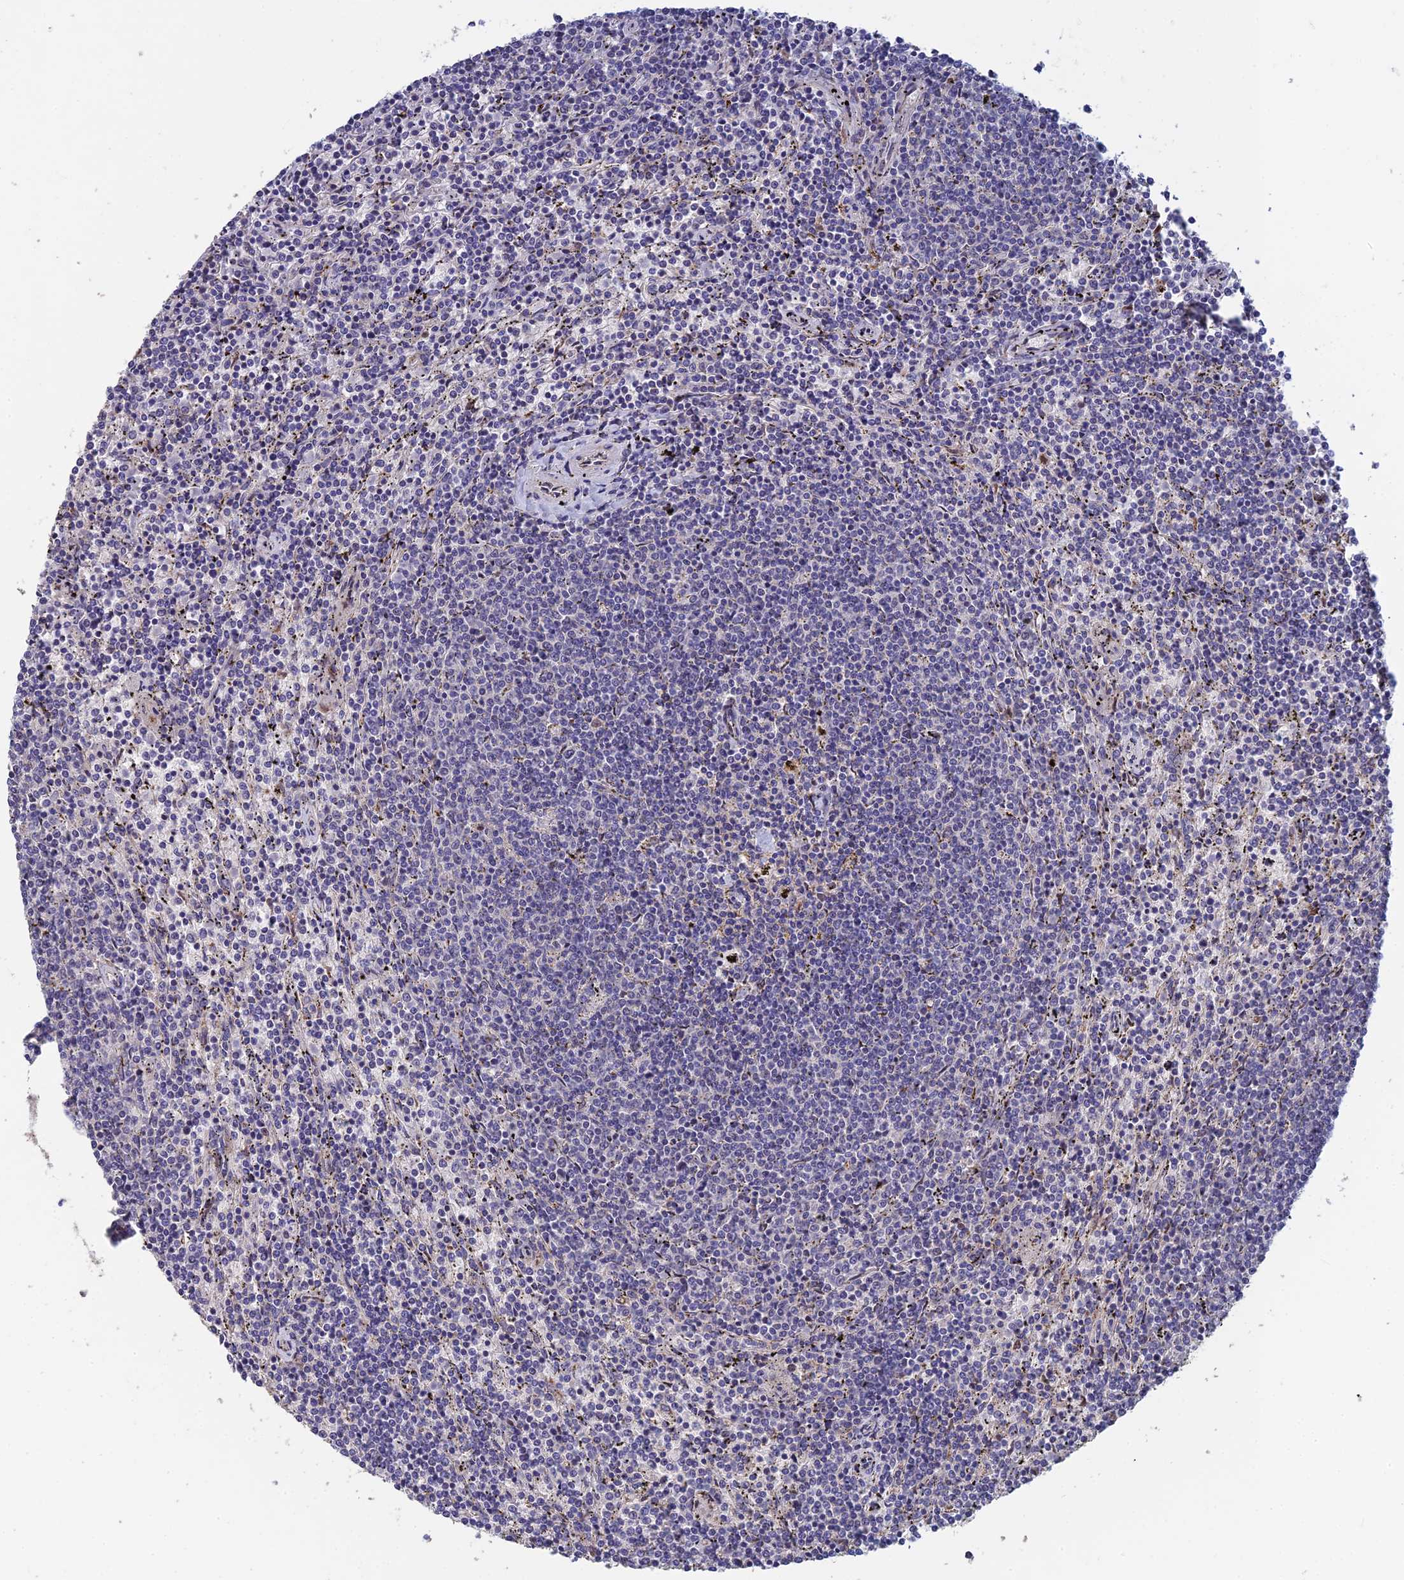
{"staining": {"intensity": "negative", "quantity": "none", "location": "none"}, "tissue": "lymphoma", "cell_type": "Tumor cells", "image_type": "cancer", "snomed": [{"axis": "morphology", "description": "Malignant lymphoma, non-Hodgkin's type, Low grade"}, {"axis": "topography", "description": "Spleen"}], "caption": "Low-grade malignant lymphoma, non-Hodgkin's type stained for a protein using IHC demonstrates no staining tumor cells.", "gene": "GIPC1", "patient": {"sex": "female", "age": 50}}